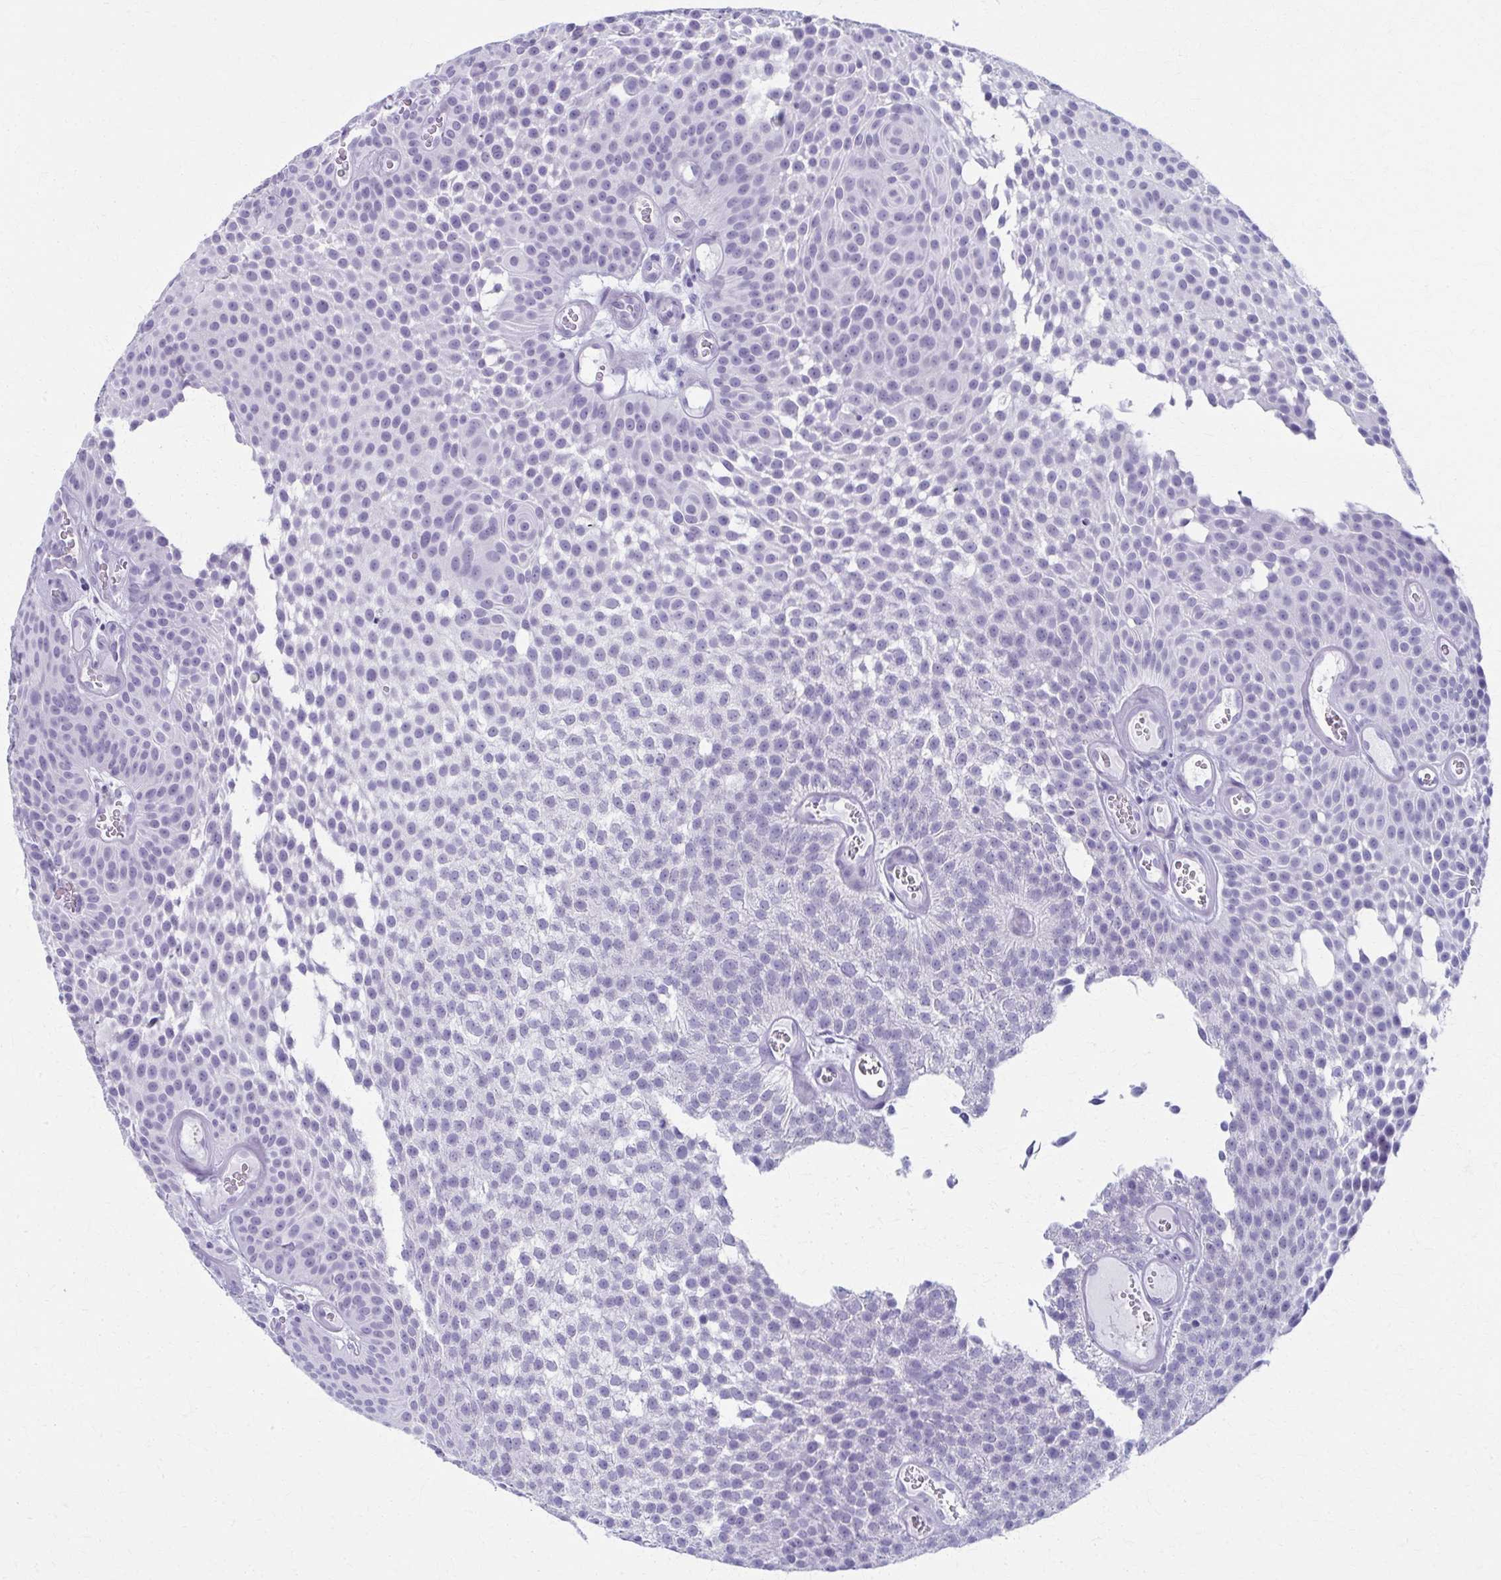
{"staining": {"intensity": "negative", "quantity": "none", "location": "none"}, "tissue": "urothelial cancer", "cell_type": "Tumor cells", "image_type": "cancer", "snomed": [{"axis": "morphology", "description": "Urothelial carcinoma, Low grade"}, {"axis": "topography", "description": "Urinary bladder"}], "caption": "High magnification brightfield microscopy of urothelial cancer stained with DAB (3,3'-diaminobenzidine) (brown) and counterstained with hematoxylin (blue): tumor cells show no significant staining. (Brightfield microscopy of DAB immunohistochemistry at high magnification).", "gene": "MPLKIP", "patient": {"sex": "male", "age": 82}}